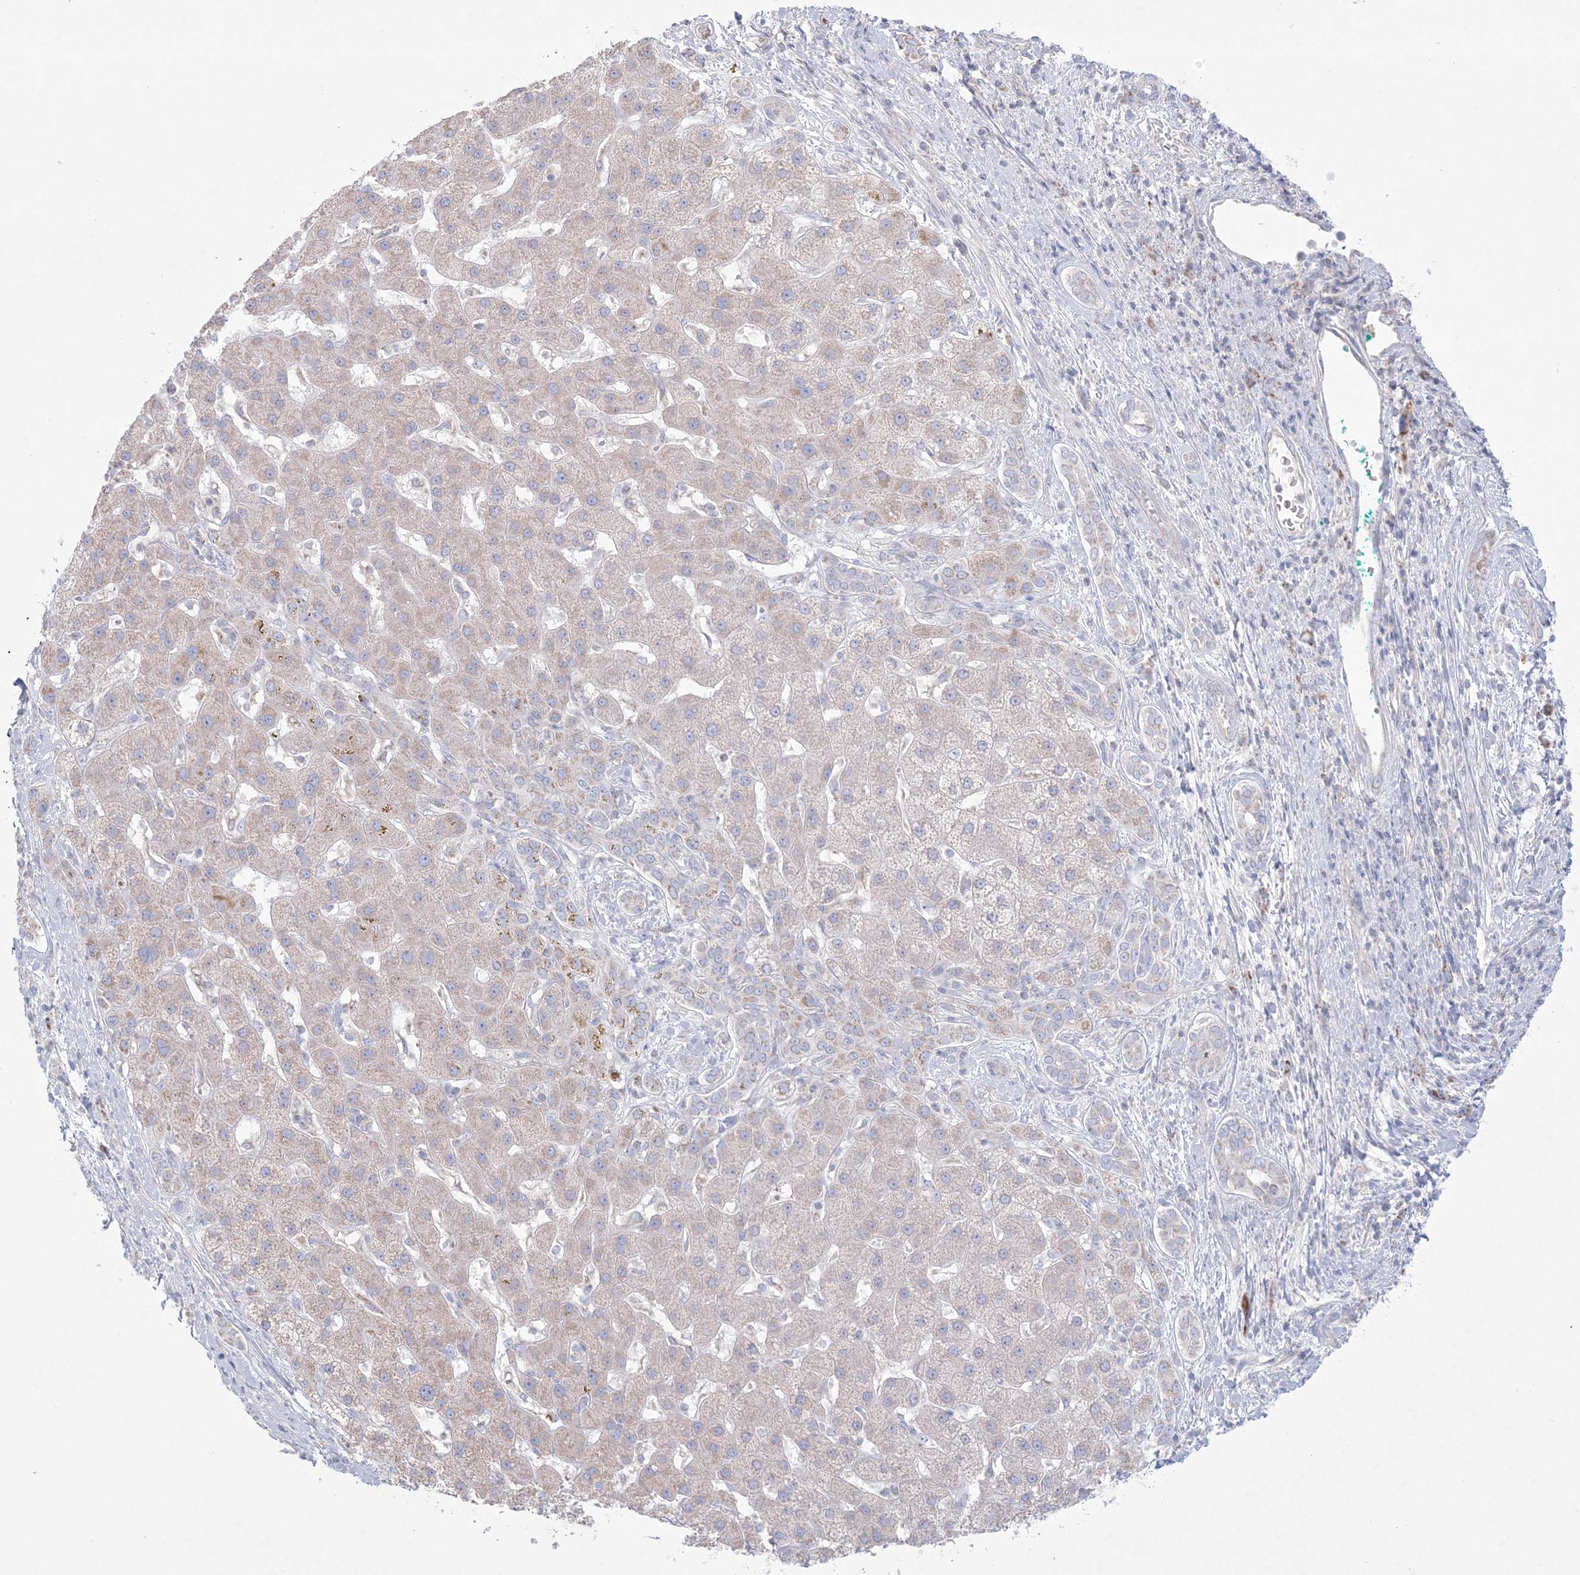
{"staining": {"intensity": "weak", "quantity": "25%-75%", "location": "cytoplasmic/membranous"}, "tissue": "liver cancer", "cell_type": "Tumor cells", "image_type": "cancer", "snomed": [{"axis": "morphology", "description": "Carcinoma, Hepatocellular, NOS"}, {"axis": "topography", "description": "Liver"}], "caption": "A photomicrograph showing weak cytoplasmic/membranous positivity in approximately 25%-75% of tumor cells in liver hepatocellular carcinoma, as visualized by brown immunohistochemical staining.", "gene": "KCTD6", "patient": {"sex": "male", "age": 65}}